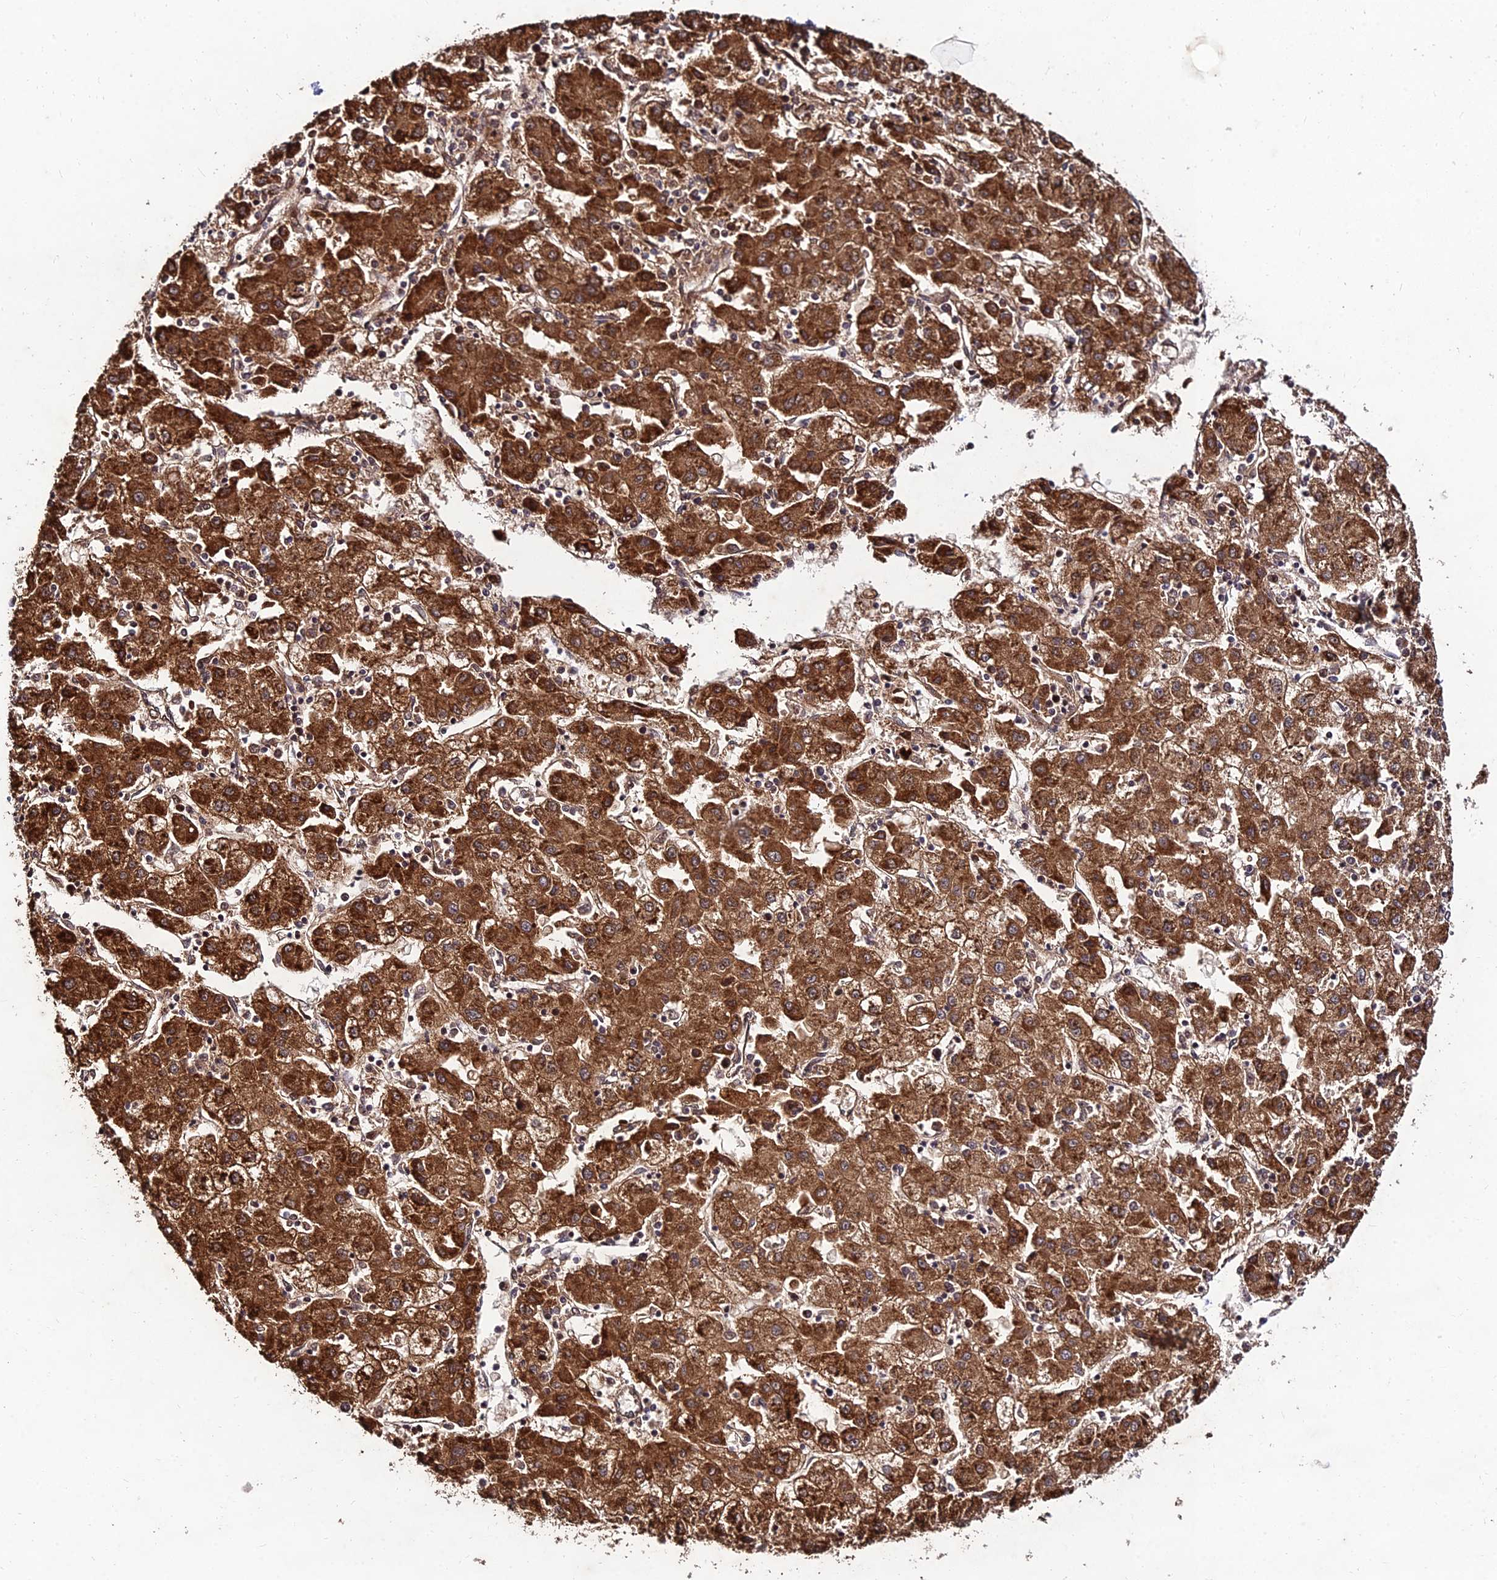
{"staining": {"intensity": "strong", "quantity": ">75%", "location": "cytoplasmic/membranous"}, "tissue": "liver cancer", "cell_type": "Tumor cells", "image_type": "cancer", "snomed": [{"axis": "morphology", "description": "Carcinoma, Hepatocellular, NOS"}, {"axis": "topography", "description": "Liver"}], "caption": "IHC (DAB) staining of liver cancer reveals strong cytoplasmic/membranous protein positivity in approximately >75% of tumor cells. (DAB (3,3'-diaminobenzidine) IHC, brown staining for protein, blue staining for nuclei).", "gene": "MKKS", "patient": {"sex": "male", "age": 72}}